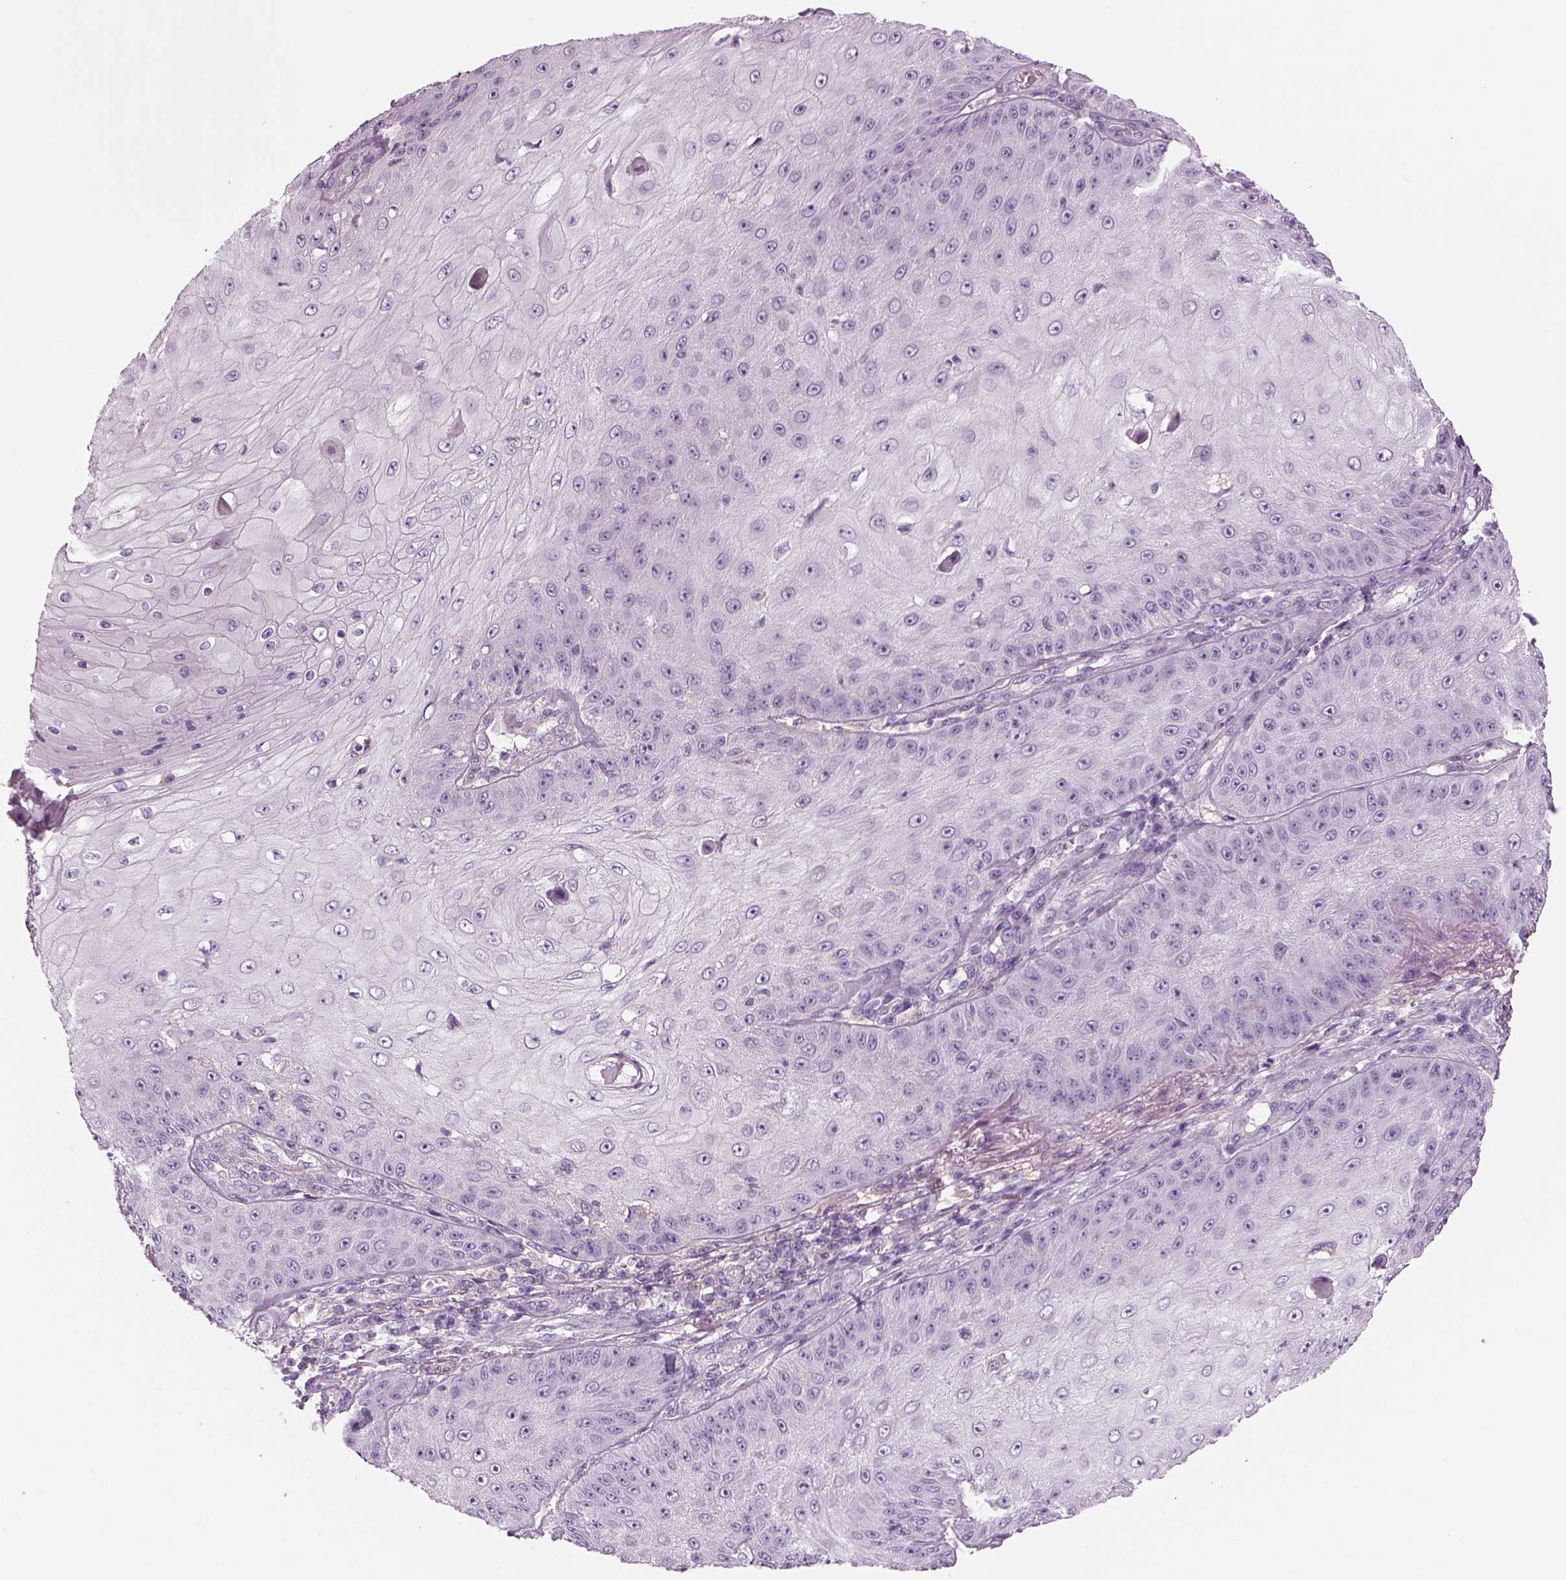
{"staining": {"intensity": "negative", "quantity": "none", "location": "none"}, "tissue": "skin cancer", "cell_type": "Tumor cells", "image_type": "cancer", "snomed": [{"axis": "morphology", "description": "Squamous cell carcinoma, NOS"}, {"axis": "topography", "description": "Skin"}], "caption": "Histopathology image shows no protein expression in tumor cells of skin cancer (squamous cell carcinoma) tissue. (DAB immunohistochemistry with hematoxylin counter stain).", "gene": "SLC1A7", "patient": {"sex": "male", "age": 70}}